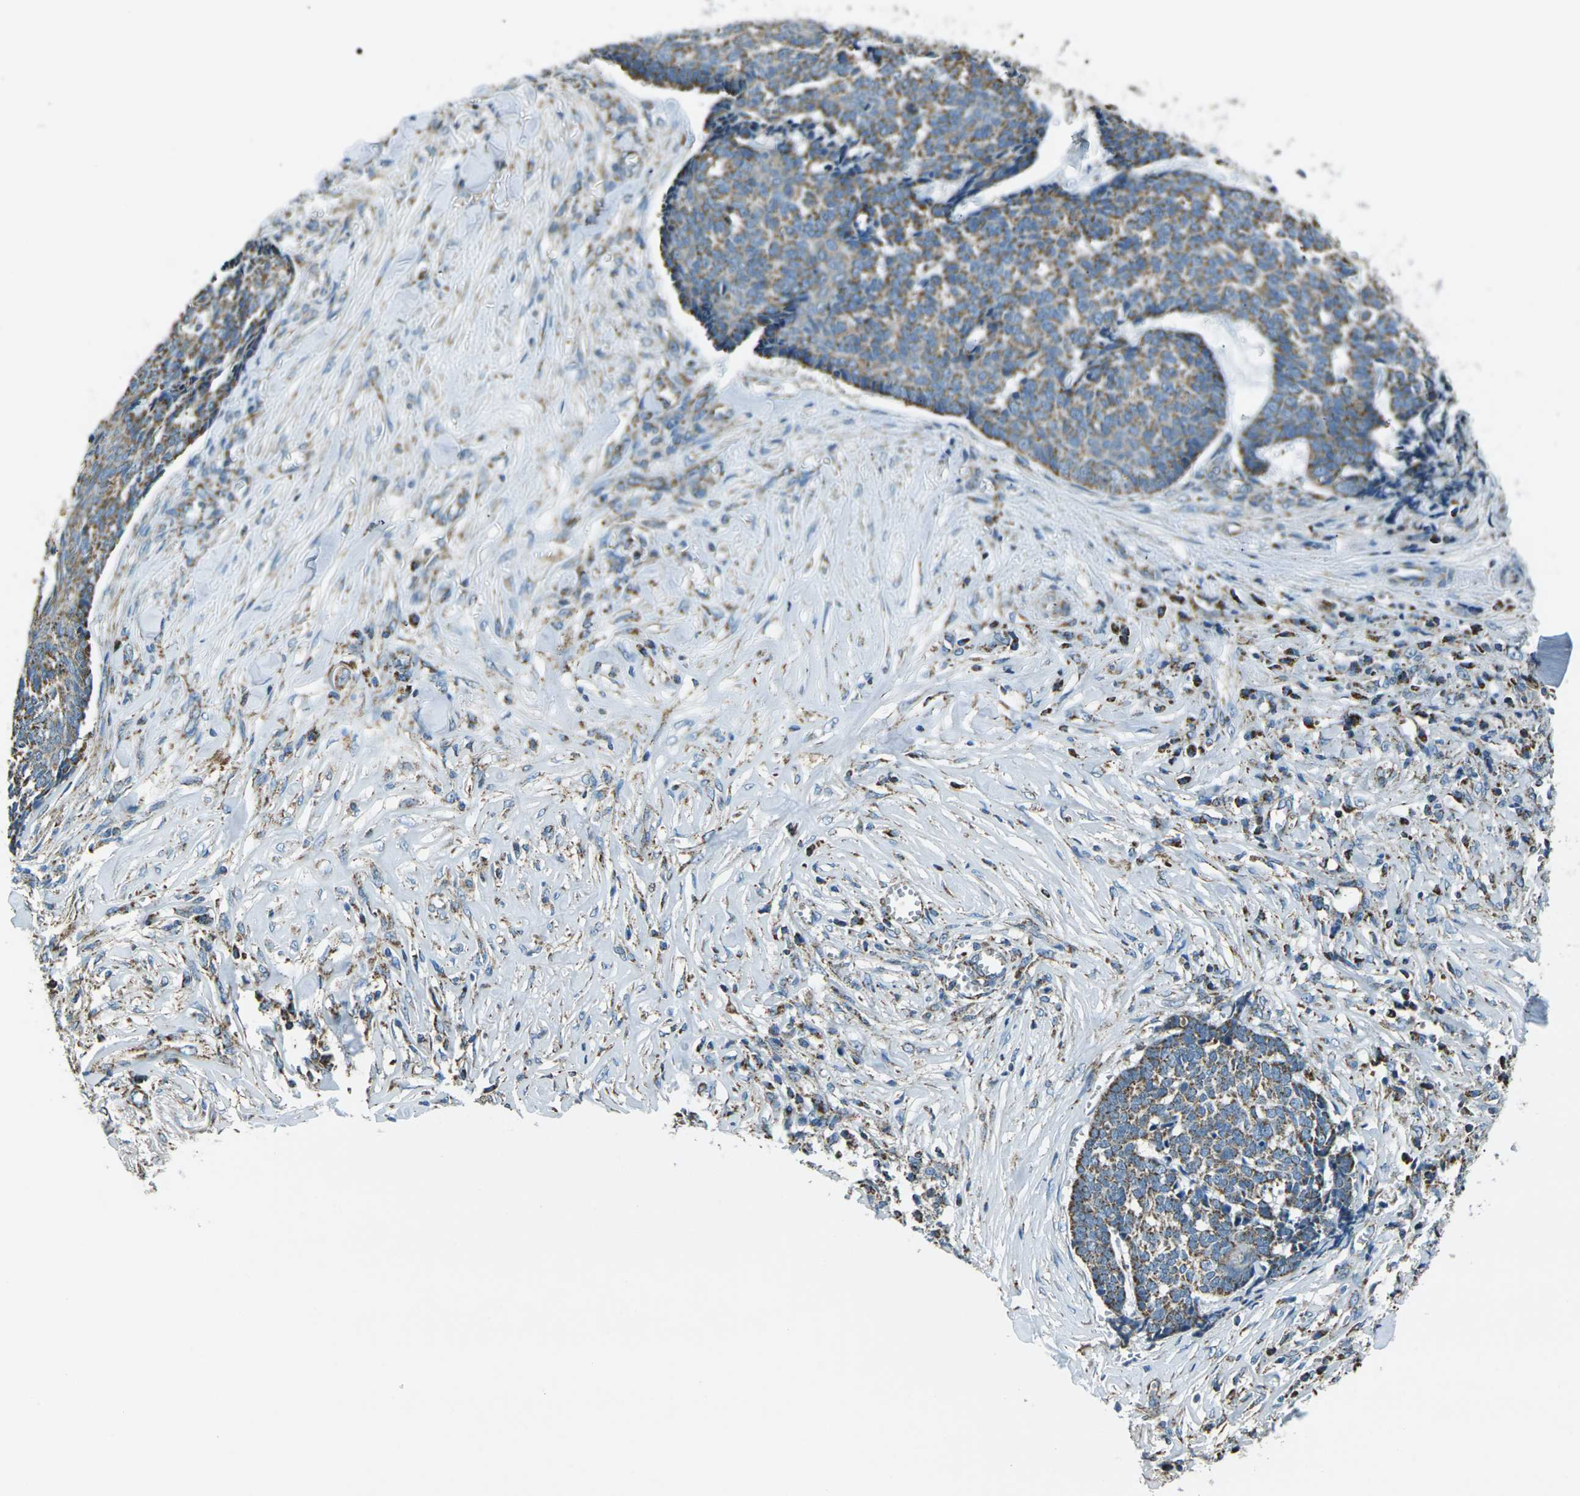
{"staining": {"intensity": "moderate", "quantity": ">75%", "location": "cytoplasmic/membranous"}, "tissue": "skin cancer", "cell_type": "Tumor cells", "image_type": "cancer", "snomed": [{"axis": "morphology", "description": "Basal cell carcinoma"}, {"axis": "topography", "description": "Skin"}], "caption": "Skin cancer (basal cell carcinoma) stained for a protein (brown) reveals moderate cytoplasmic/membranous positive expression in about >75% of tumor cells.", "gene": "IRF3", "patient": {"sex": "male", "age": 84}}